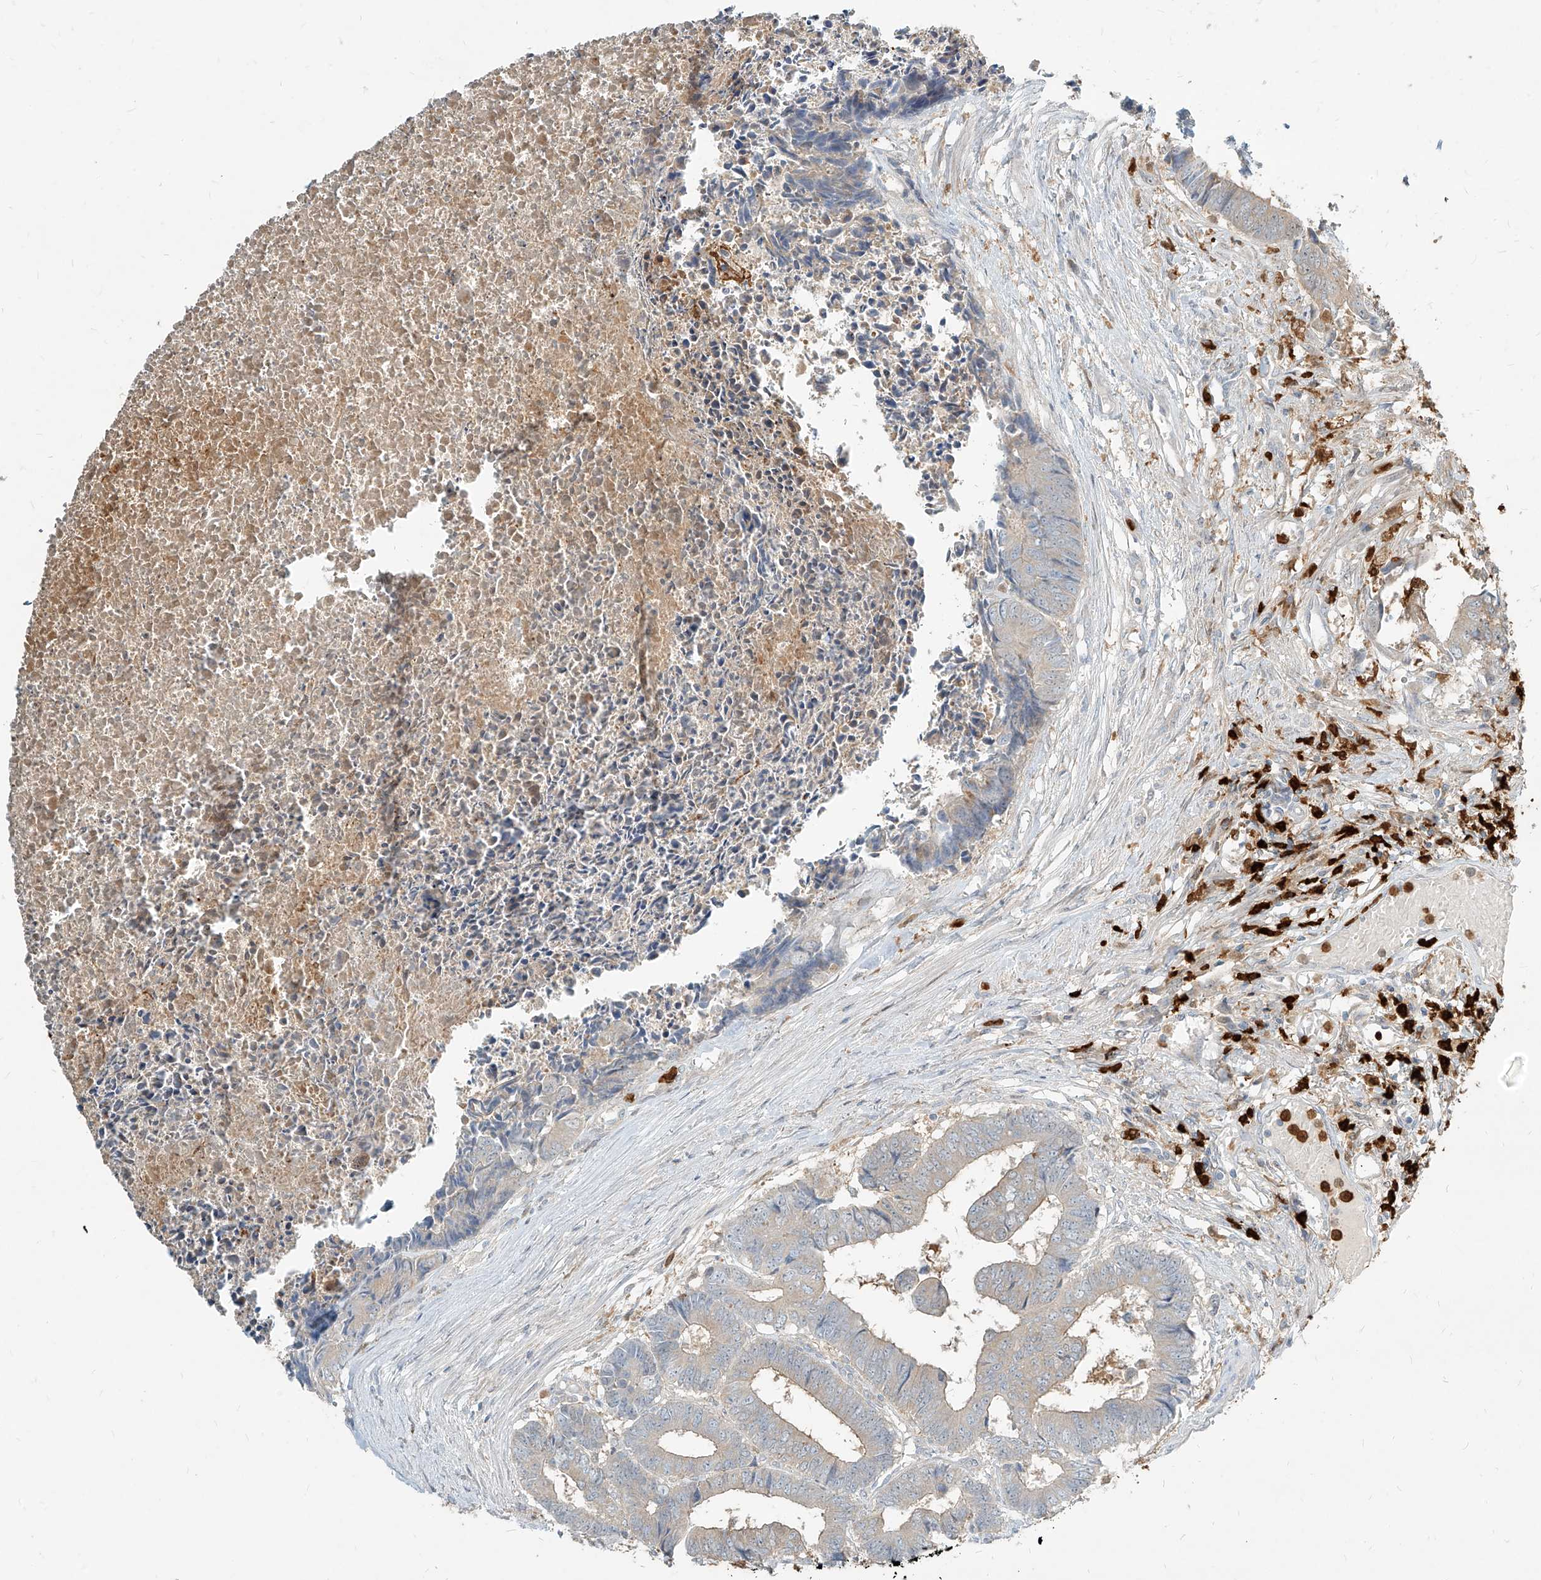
{"staining": {"intensity": "weak", "quantity": "<25%", "location": "cytoplasmic/membranous"}, "tissue": "colorectal cancer", "cell_type": "Tumor cells", "image_type": "cancer", "snomed": [{"axis": "morphology", "description": "Adenocarcinoma, NOS"}, {"axis": "topography", "description": "Rectum"}], "caption": "This is an immunohistochemistry photomicrograph of human colorectal cancer (adenocarcinoma). There is no positivity in tumor cells.", "gene": "PGD", "patient": {"sex": "male", "age": 84}}